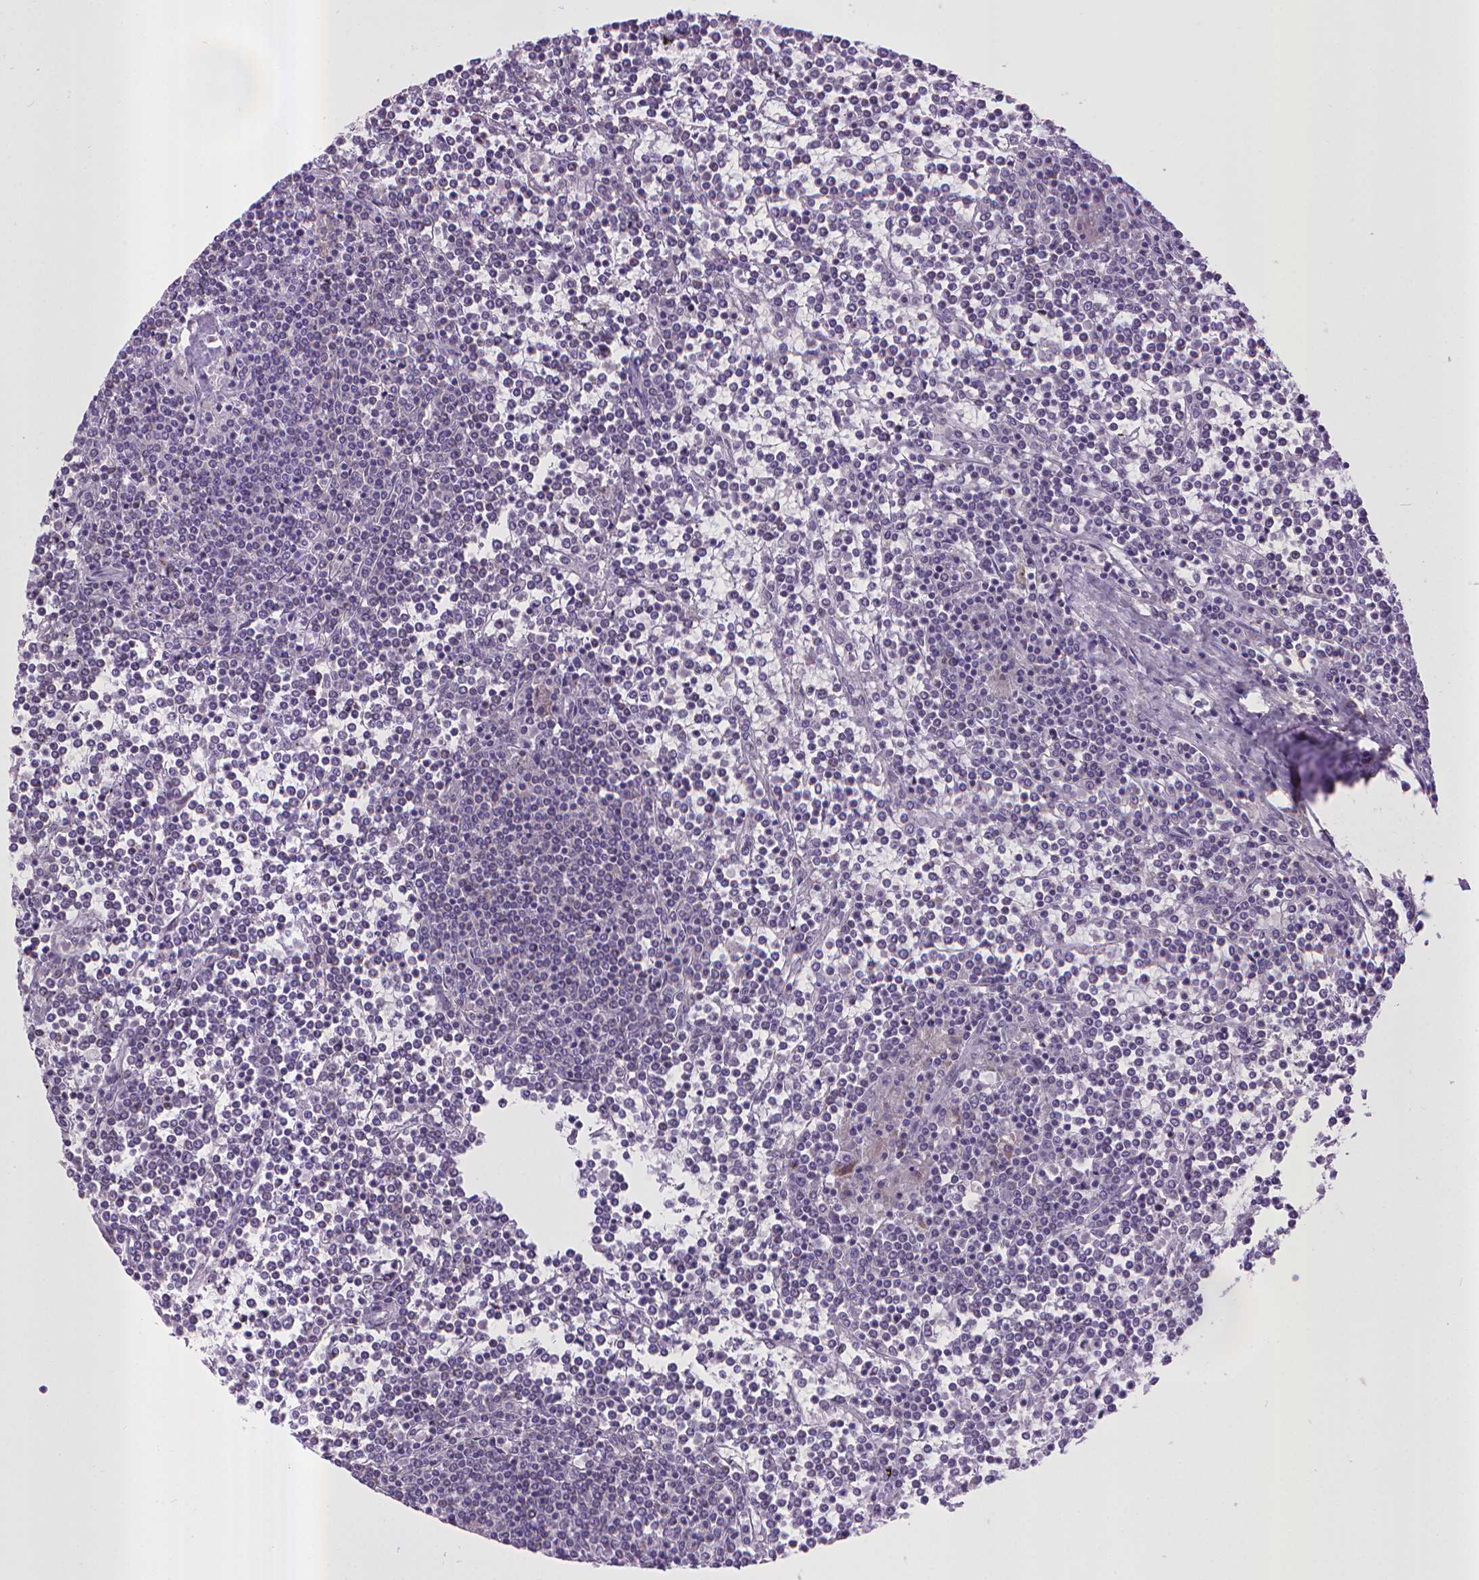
{"staining": {"intensity": "negative", "quantity": "none", "location": "none"}, "tissue": "lymphoma", "cell_type": "Tumor cells", "image_type": "cancer", "snomed": [{"axis": "morphology", "description": "Malignant lymphoma, non-Hodgkin's type, Low grade"}, {"axis": "topography", "description": "Spleen"}], "caption": "Immunohistochemical staining of malignant lymphoma, non-Hodgkin's type (low-grade) demonstrates no significant staining in tumor cells.", "gene": "KMO", "patient": {"sex": "female", "age": 19}}